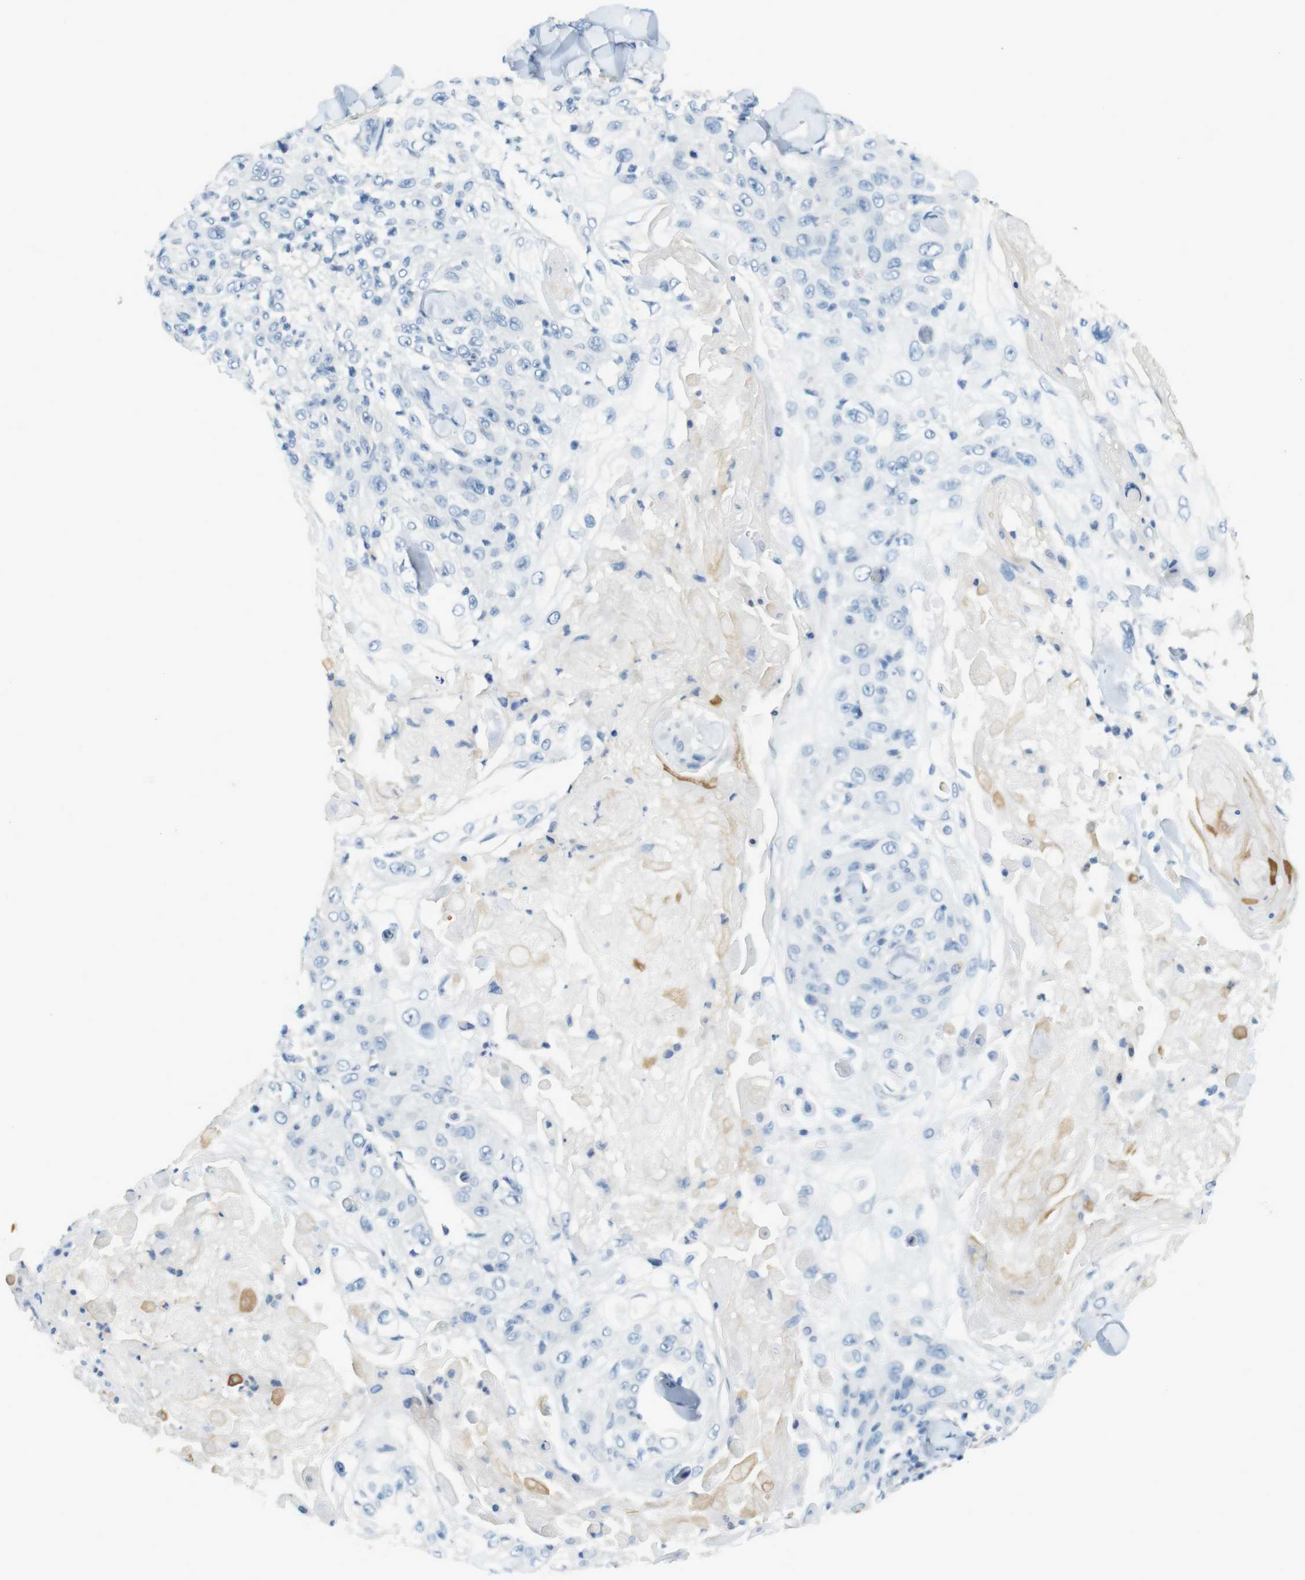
{"staining": {"intensity": "negative", "quantity": "none", "location": "none"}, "tissue": "skin cancer", "cell_type": "Tumor cells", "image_type": "cancer", "snomed": [{"axis": "morphology", "description": "Squamous cell carcinoma, NOS"}, {"axis": "topography", "description": "Skin"}], "caption": "Tumor cells are negative for brown protein staining in skin cancer (squamous cell carcinoma).", "gene": "LRRK2", "patient": {"sex": "male", "age": 86}}